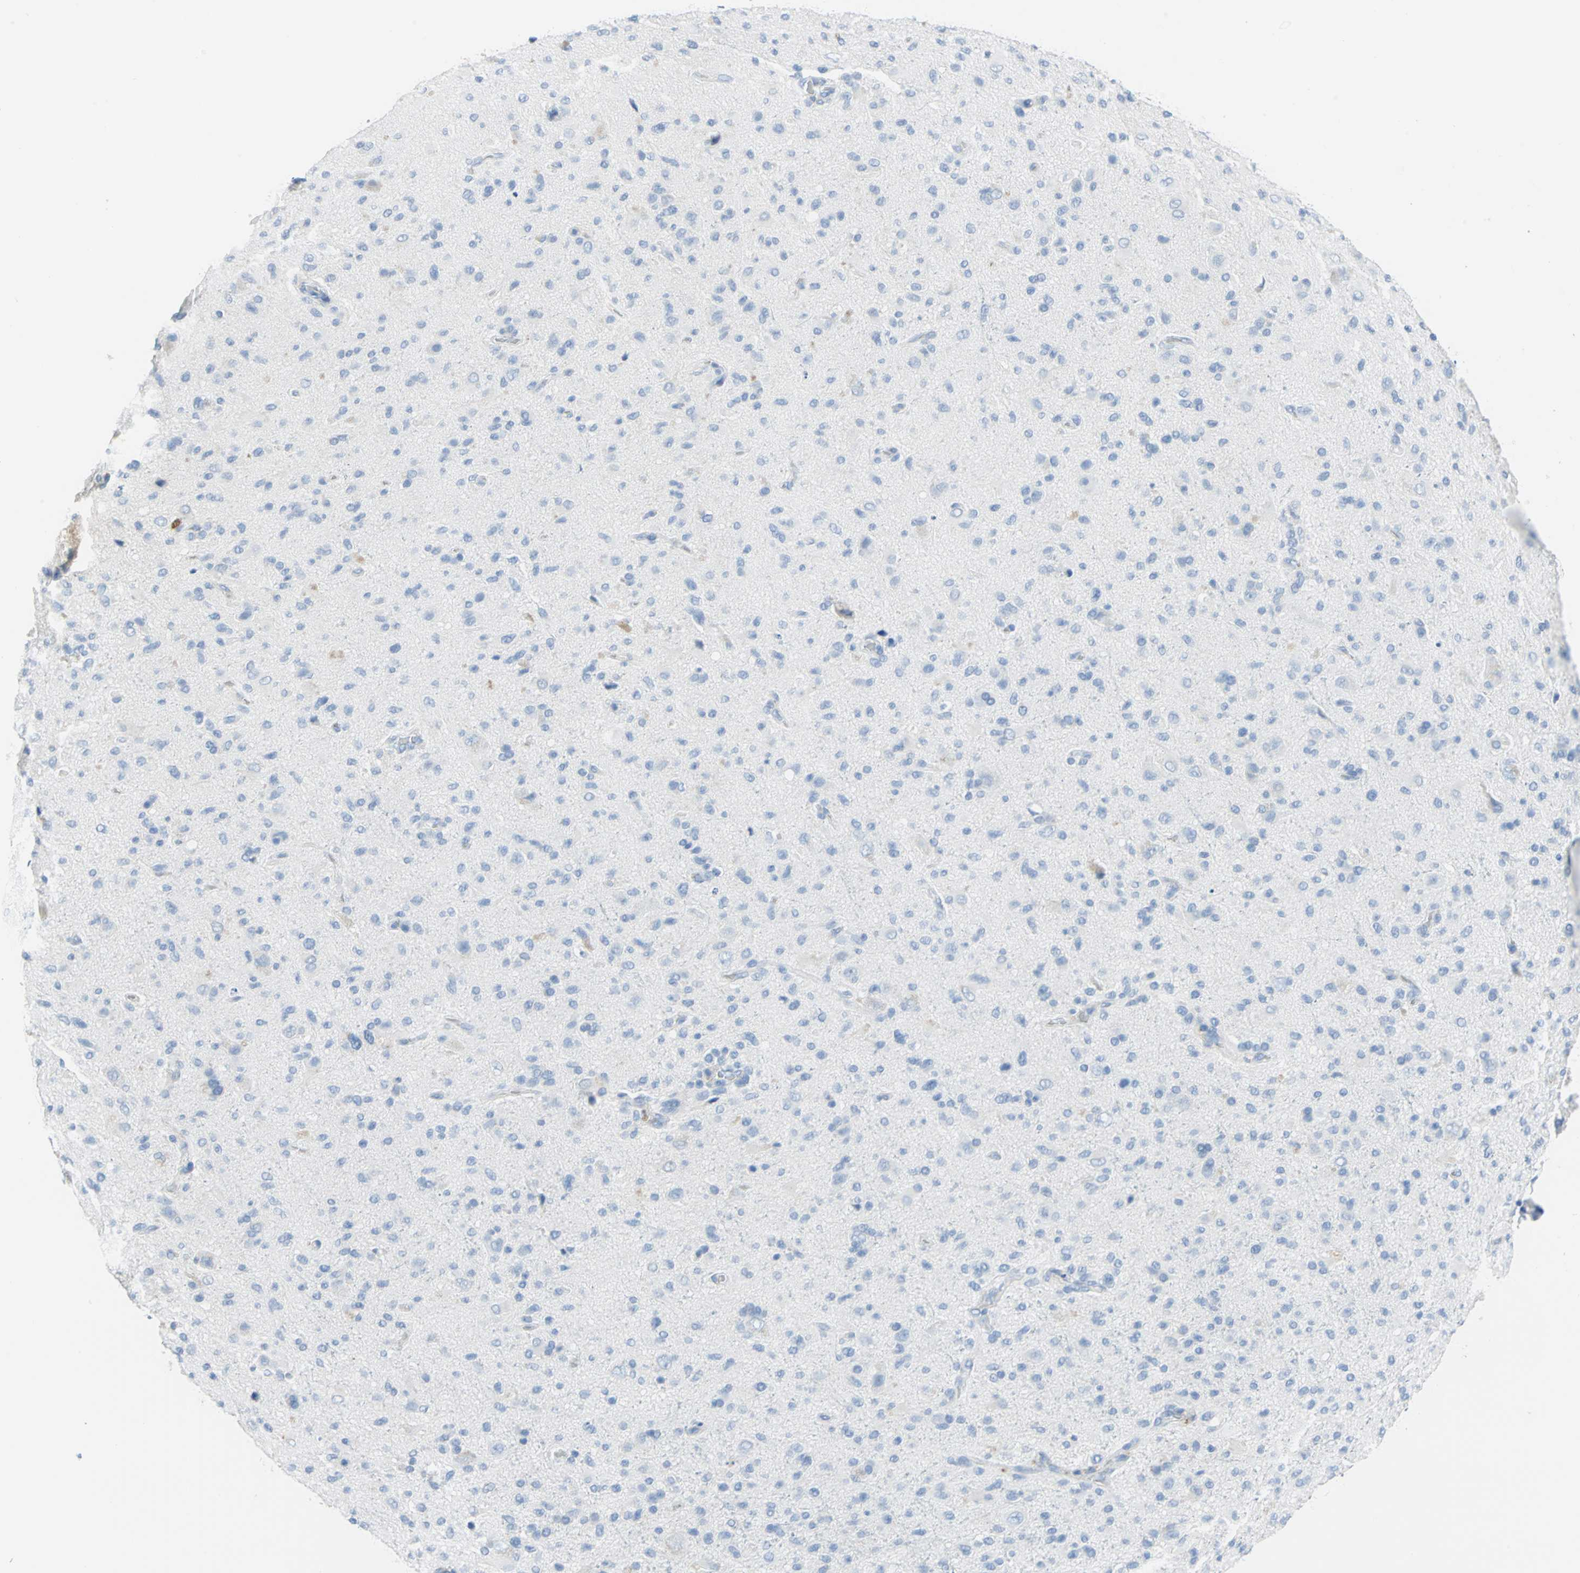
{"staining": {"intensity": "negative", "quantity": "none", "location": "none"}, "tissue": "glioma", "cell_type": "Tumor cells", "image_type": "cancer", "snomed": [{"axis": "morphology", "description": "Glioma, malignant, High grade"}, {"axis": "topography", "description": "Brain"}], "caption": "A photomicrograph of malignant glioma (high-grade) stained for a protein shows no brown staining in tumor cells.", "gene": "SFN", "patient": {"sex": "male", "age": 71}}